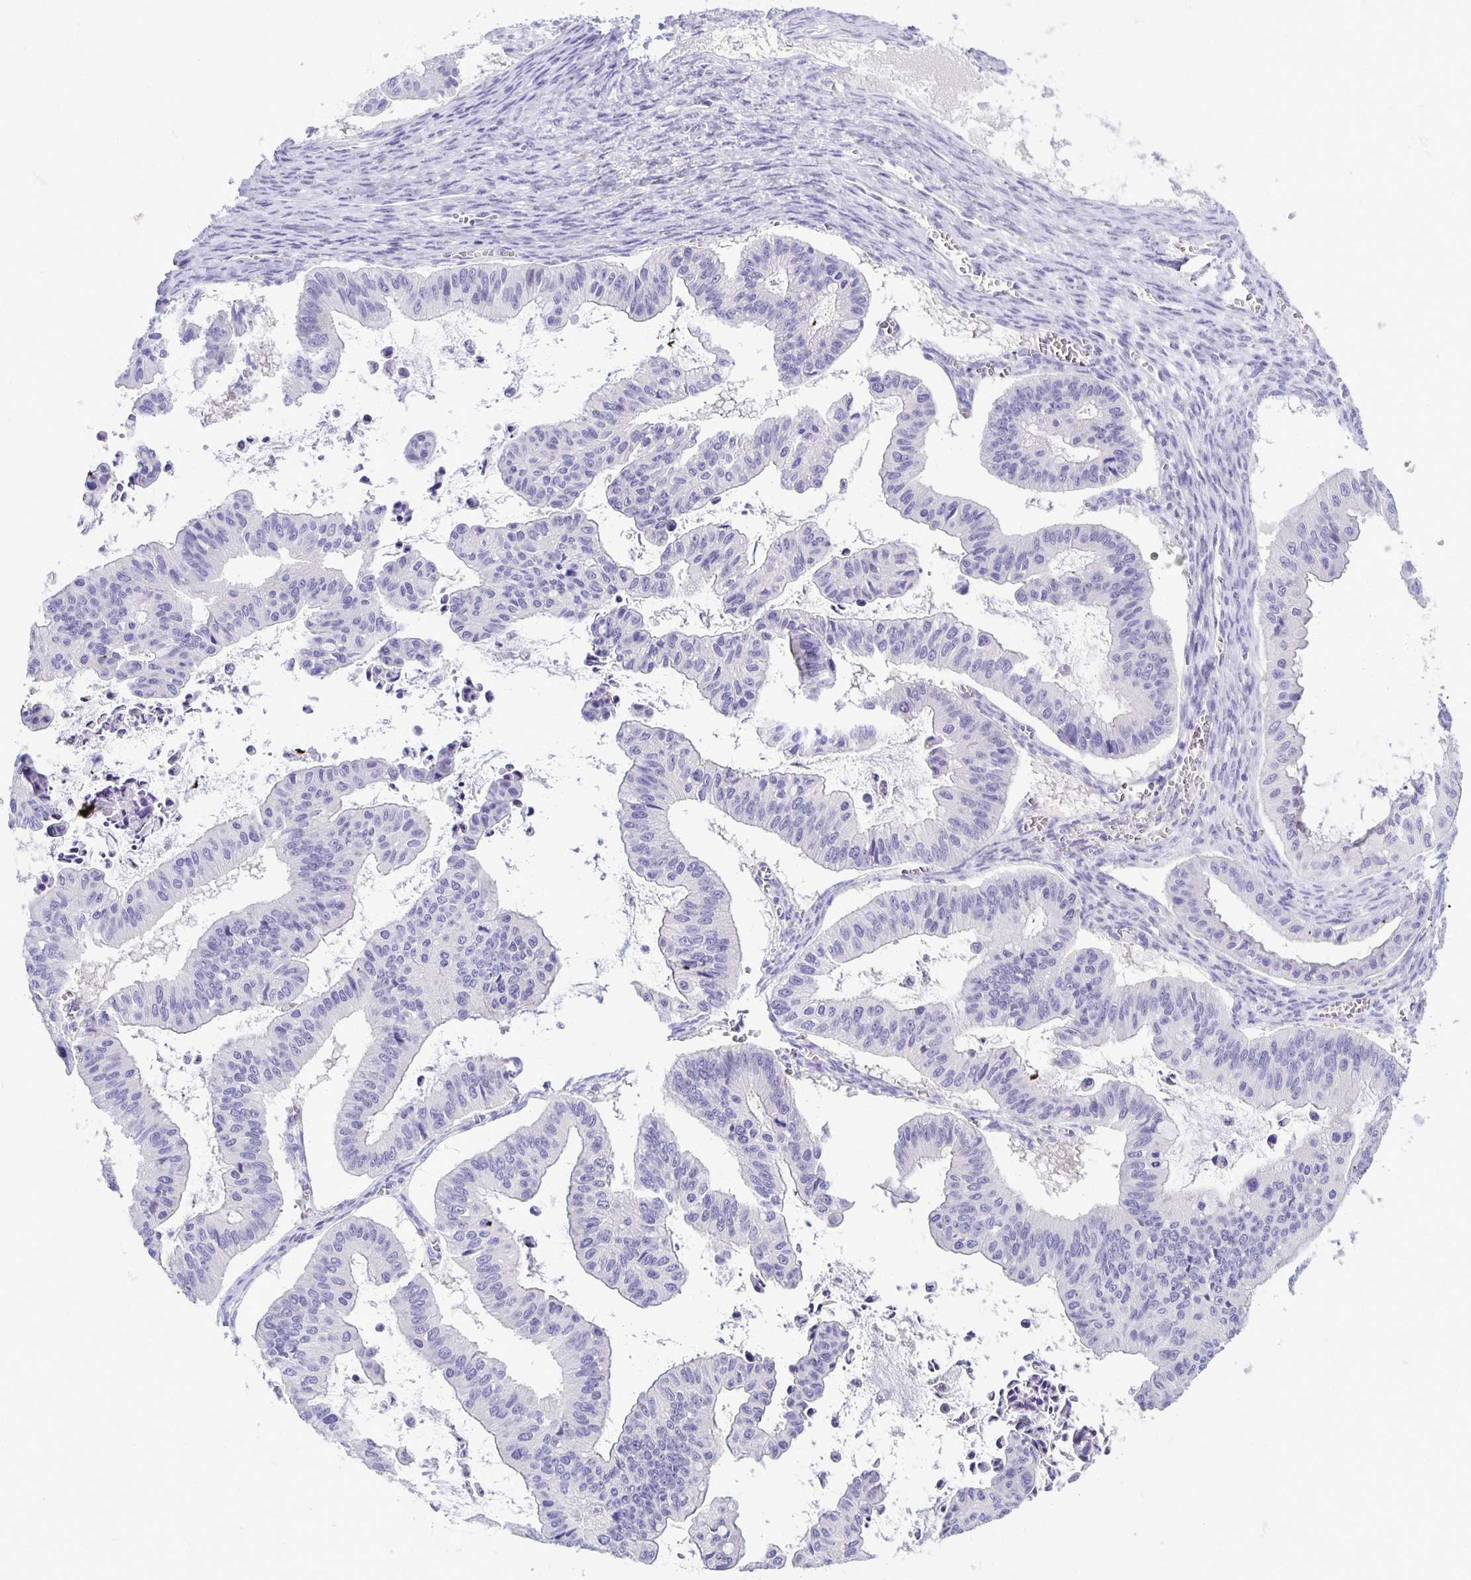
{"staining": {"intensity": "negative", "quantity": "none", "location": "none"}, "tissue": "ovarian cancer", "cell_type": "Tumor cells", "image_type": "cancer", "snomed": [{"axis": "morphology", "description": "Cystadenocarcinoma, mucinous, NOS"}, {"axis": "topography", "description": "Ovary"}], "caption": "Histopathology image shows no protein expression in tumor cells of mucinous cystadenocarcinoma (ovarian) tissue.", "gene": "FNTB", "patient": {"sex": "female", "age": 72}}